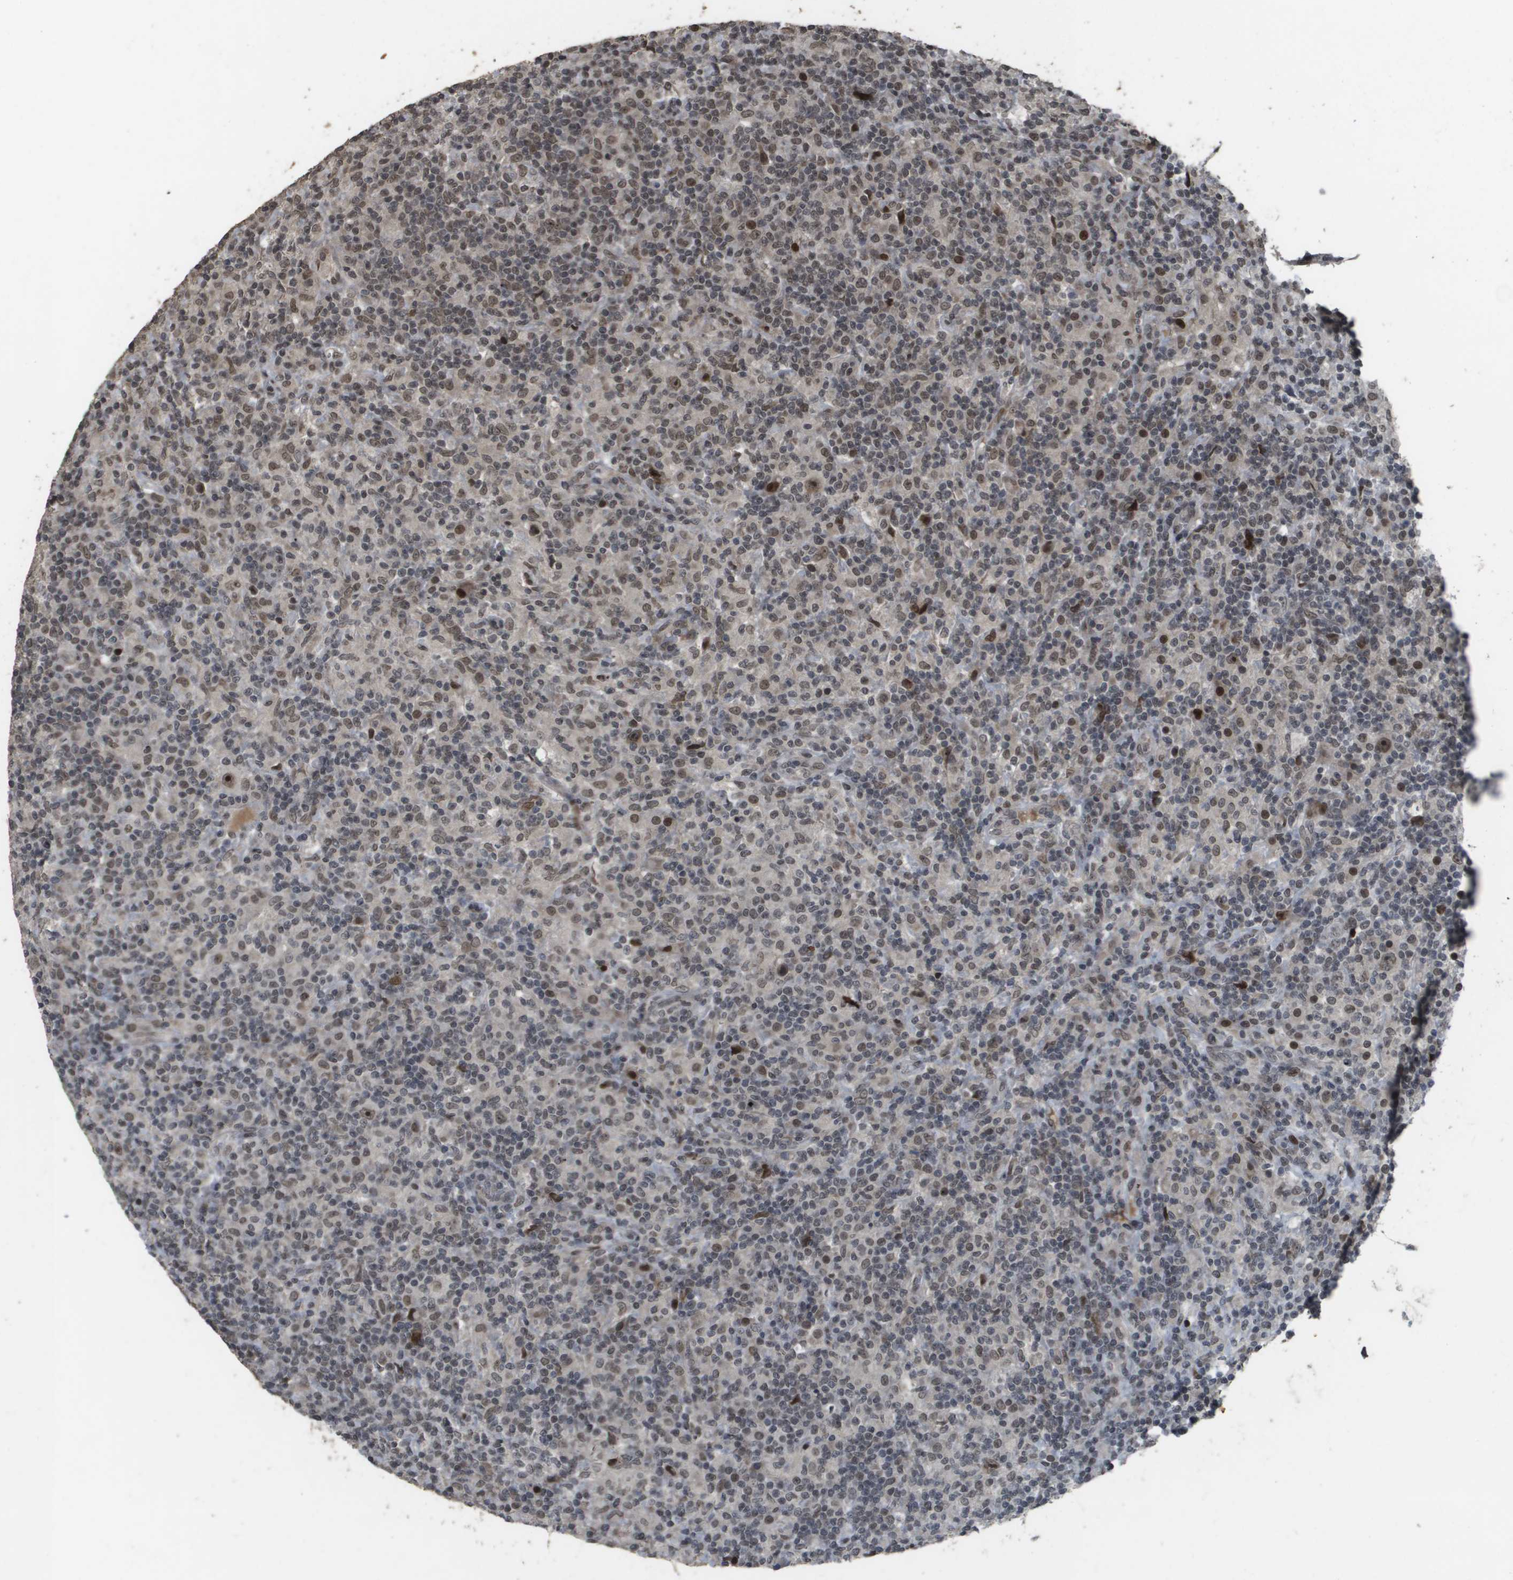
{"staining": {"intensity": "weak", "quantity": ">75%", "location": "nuclear"}, "tissue": "lymphoma", "cell_type": "Tumor cells", "image_type": "cancer", "snomed": [{"axis": "morphology", "description": "Hodgkin's disease, NOS"}, {"axis": "topography", "description": "Lymph node"}], "caption": "Hodgkin's disease was stained to show a protein in brown. There is low levels of weak nuclear staining in approximately >75% of tumor cells.", "gene": "KAT5", "patient": {"sex": "male", "age": 70}}